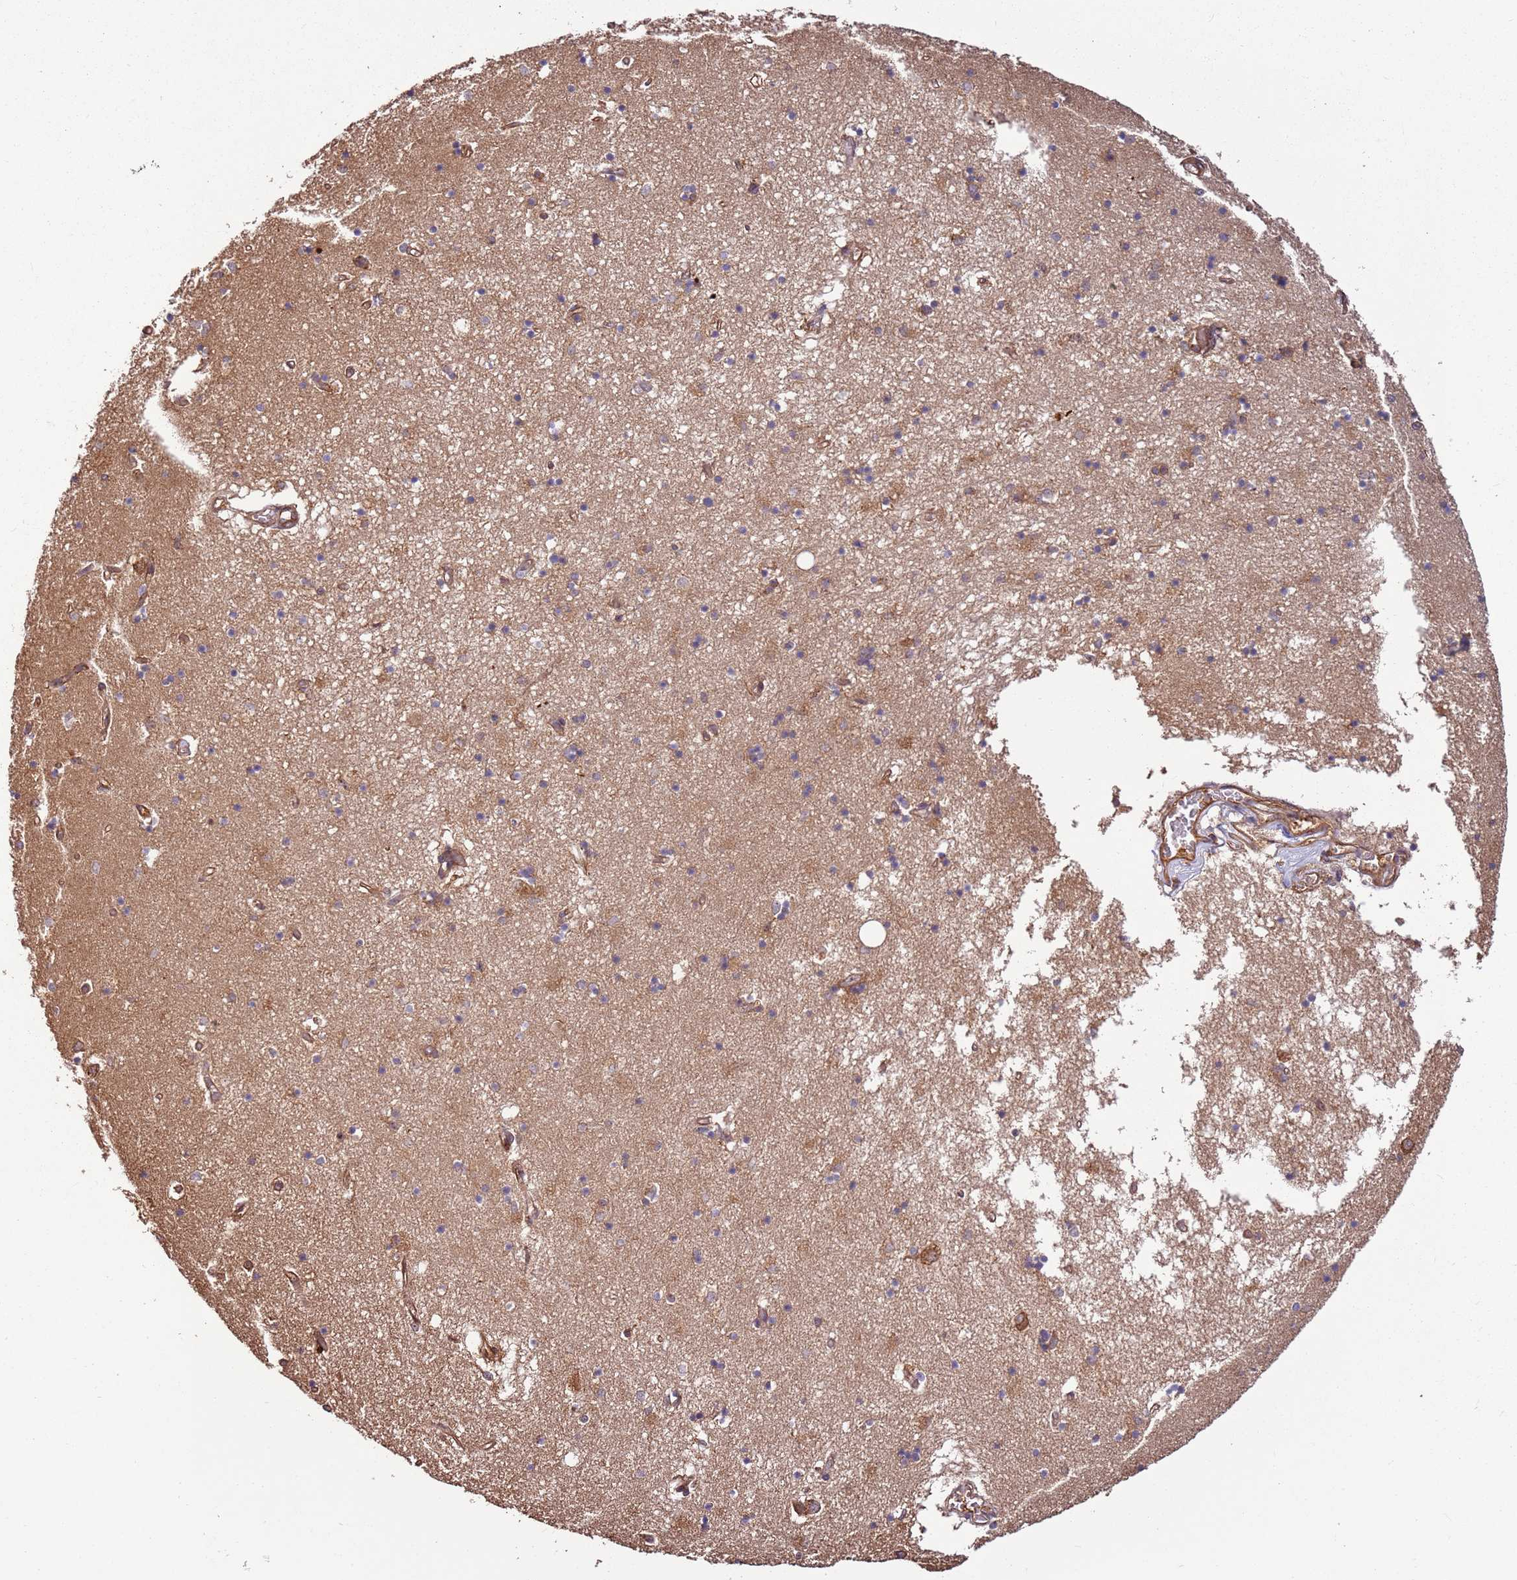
{"staining": {"intensity": "weak", "quantity": "25%-75%", "location": "cytoplasmic/membranous"}, "tissue": "hippocampus", "cell_type": "Glial cells", "image_type": "normal", "snomed": [{"axis": "morphology", "description": "Normal tissue, NOS"}, {"axis": "topography", "description": "Hippocampus"}], "caption": "Protein expression analysis of benign hippocampus displays weak cytoplasmic/membranous expression in approximately 25%-75% of glial cells. Nuclei are stained in blue.", "gene": "ACVR2A", "patient": {"sex": "male", "age": 70}}